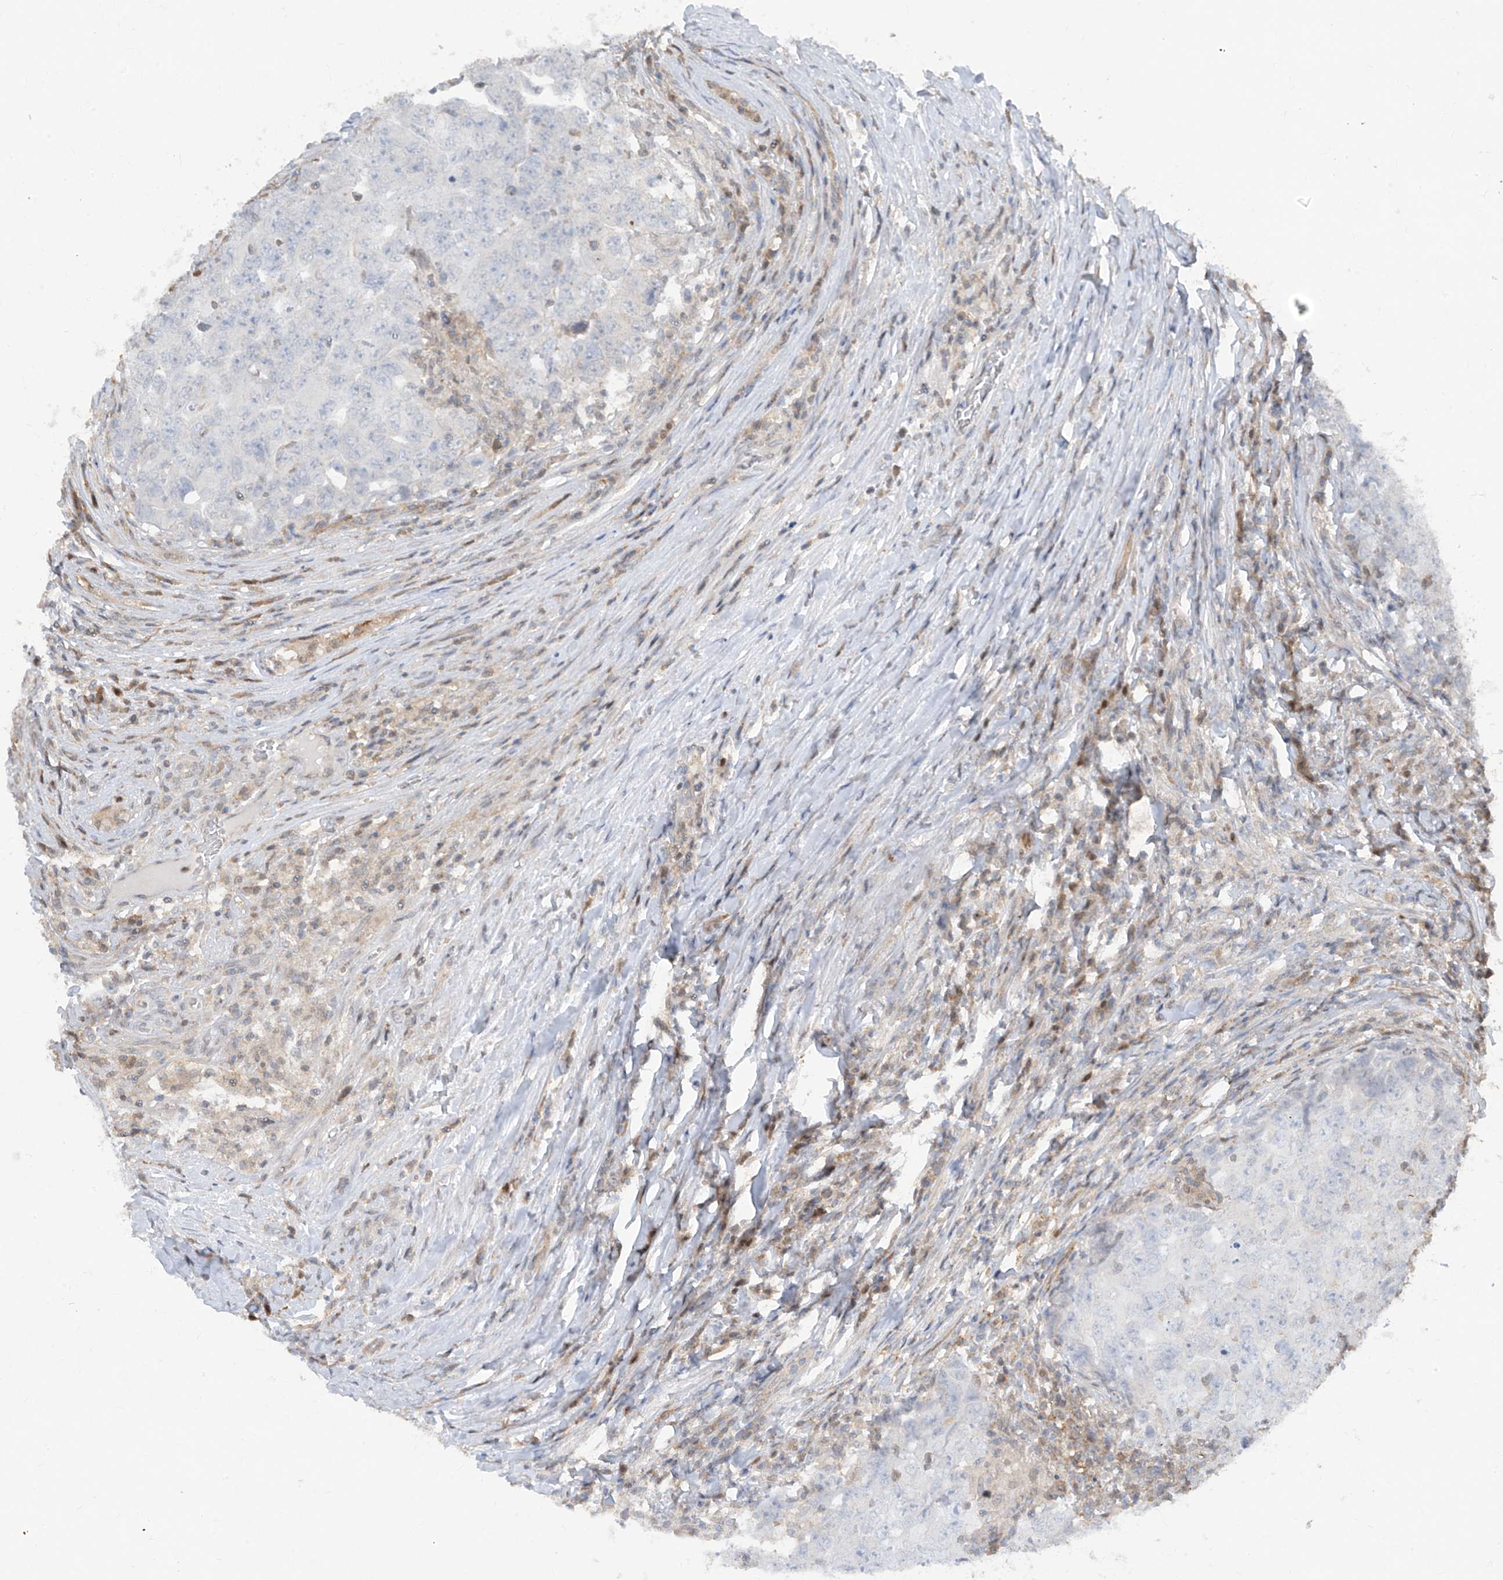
{"staining": {"intensity": "negative", "quantity": "none", "location": "none"}, "tissue": "testis cancer", "cell_type": "Tumor cells", "image_type": "cancer", "snomed": [{"axis": "morphology", "description": "Carcinoma, Embryonal, NOS"}, {"axis": "topography", "description": "Testis"}], "caption": "Immunohistochemical staining of testis cancer demonstrates no significant positivity in tumor cells.", "gene": "ZNF358", "patient": {"sex": "male", "age": 26}}